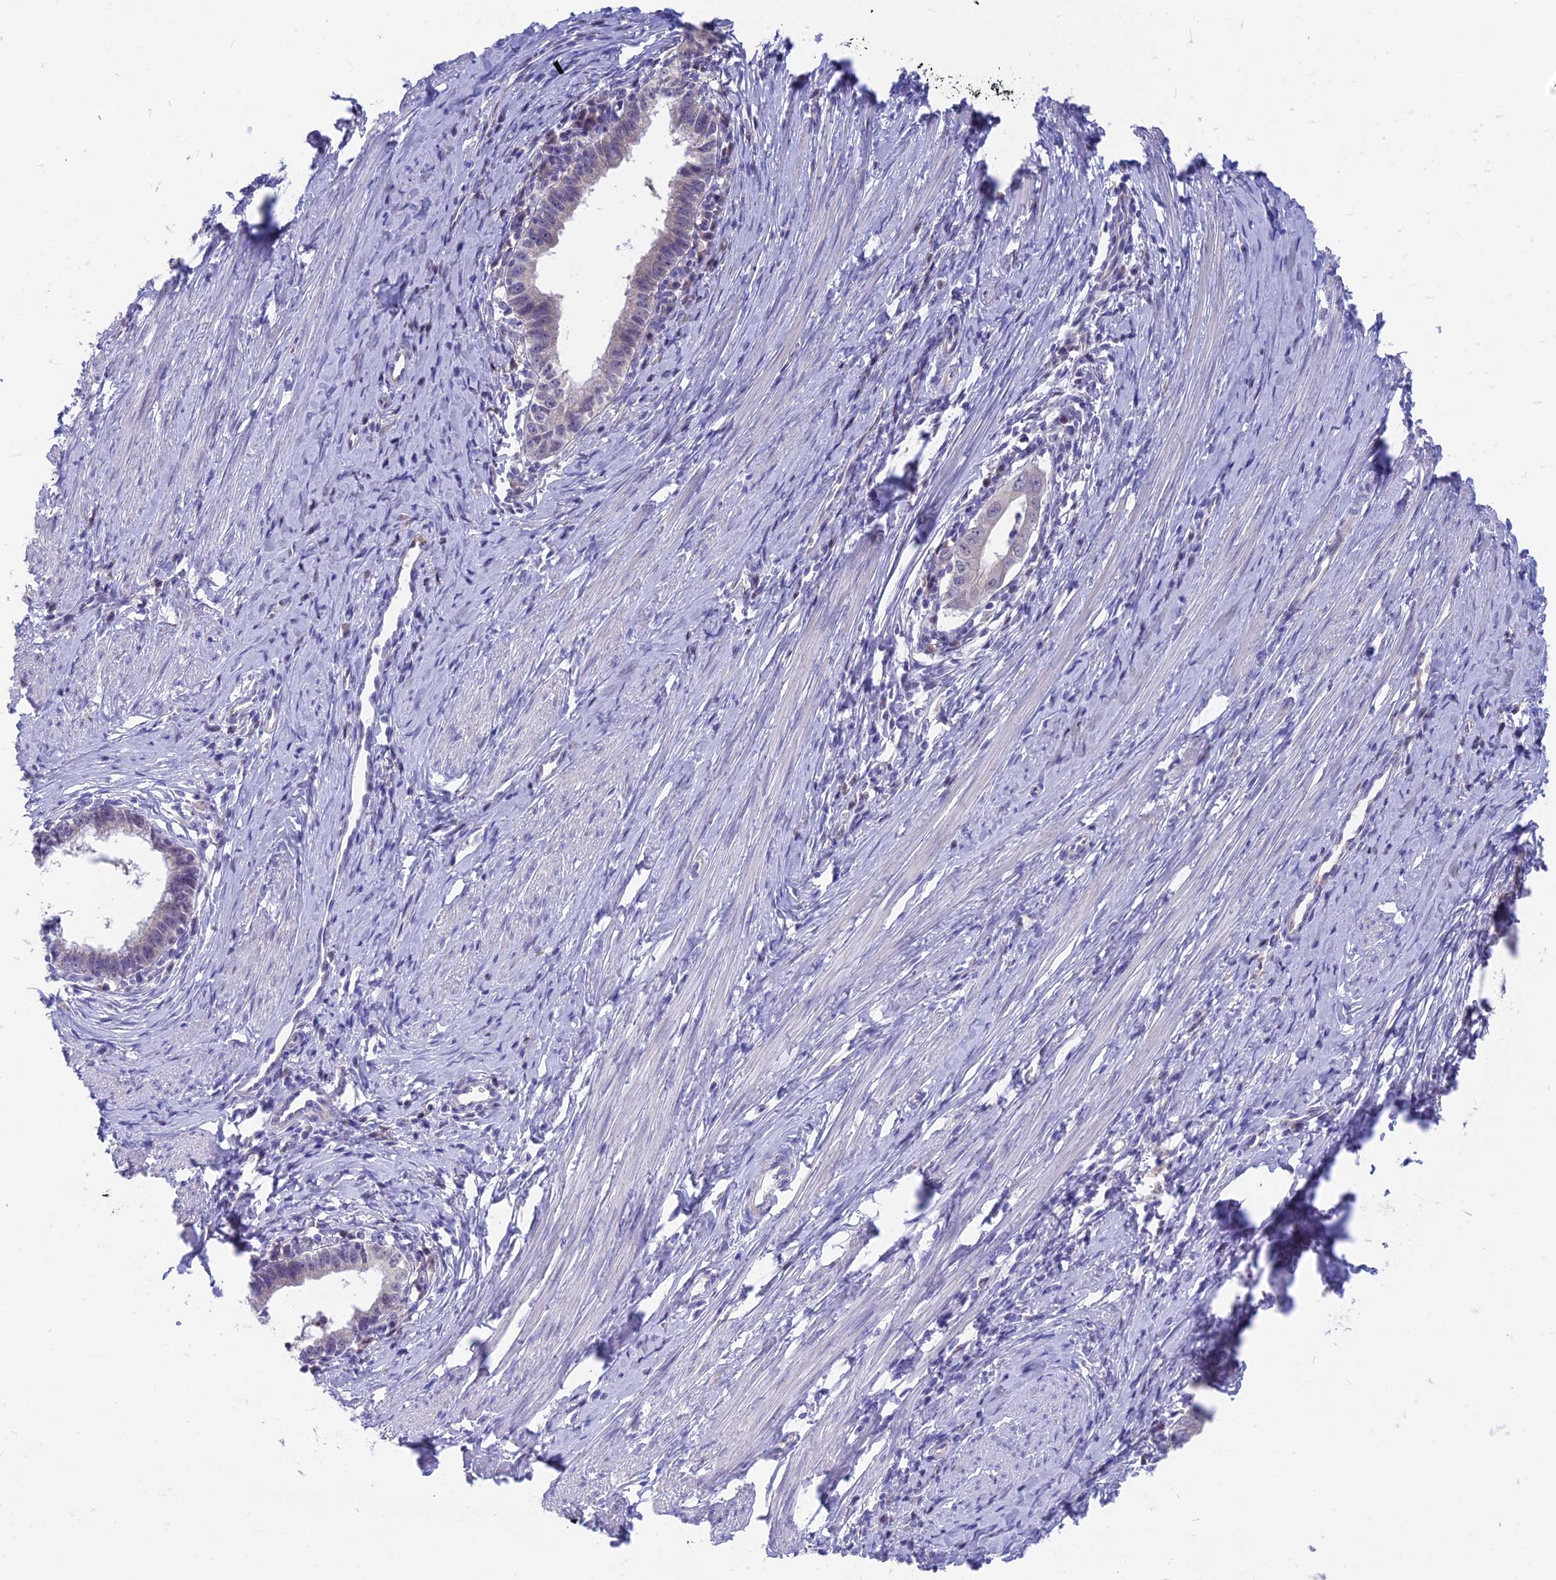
{"staining": {"intensity": "negative", "quantity": "none", "location": "none"}, "tissue": "cervical cancer", "cell_type": "Tumor cells", "image_type": "cancer", "snomed": [{"axis": "morphology", "description": "Adenocarcinoma, NOS"}, {"axis": "topography", "description": "Cervix"}], "caption": "Micrograph shows no protein staining in tumor cells of cervical adenocarcinoma tissue.", "gene": "SNTN", "patient": {"sex": "female", "age": 36}}